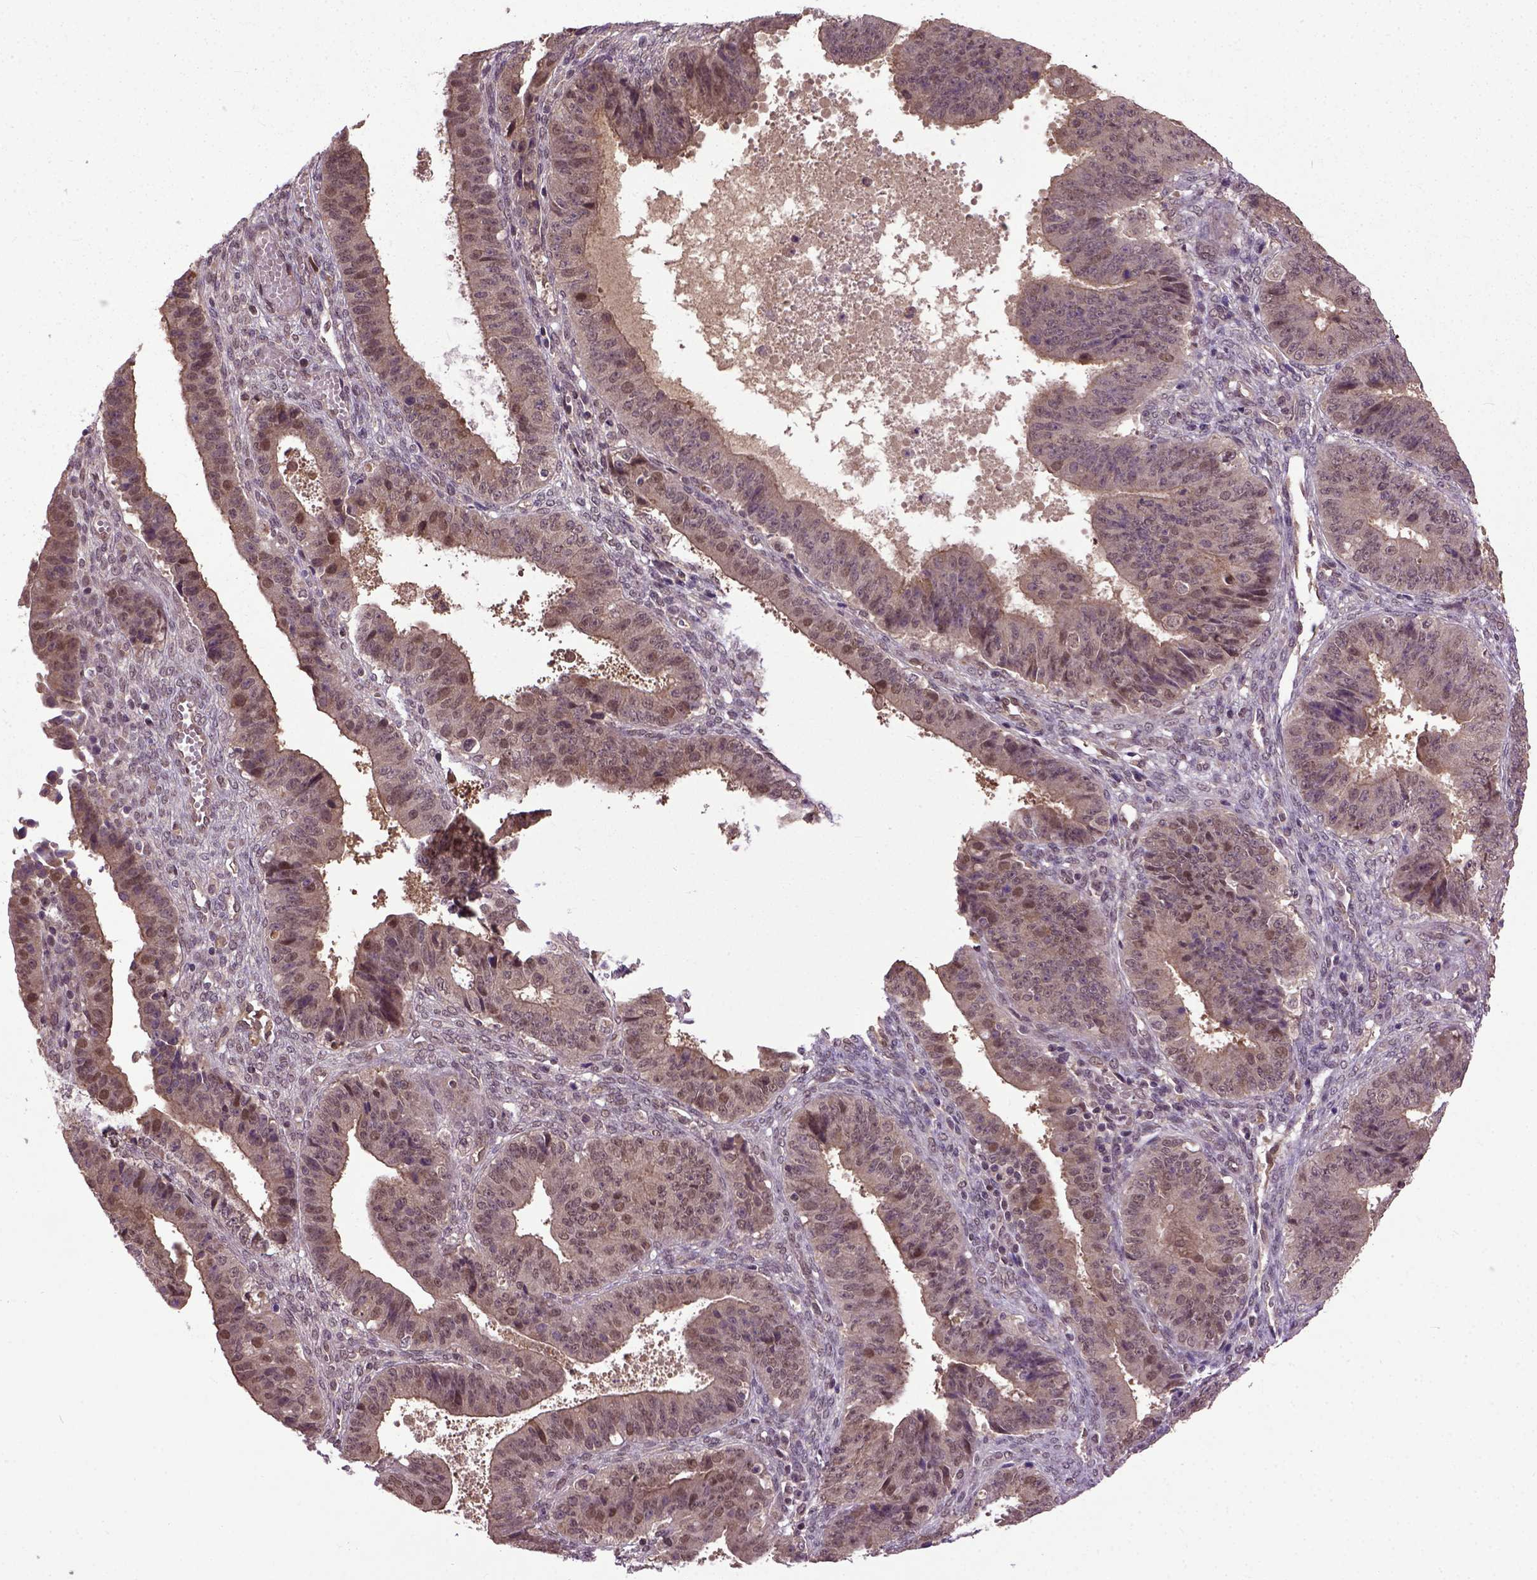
{"staining": {"intensity": "moderate", "quantity": "25%-75%", "location": "cytoplasmic/membranous,nuclear"}, "tissue": "ovarian cancer", "cell_type": "Tumor cells", "image_type": "cancer", "snomed": [{"axis": "morphology", "description": "Carcinoma, endometroid"}, {"axis": "topography", "description": "Ovary"}], "caption": "A medium amount of moderate cytoplasmic/membranous and nuclear positivity is seen in approximately 25%-75% of tumor cells in ovarian cancer (endometroid carcinoma) tissue.", "gene": "UBA3", "patient": {"sex": "female", "age": 42}}